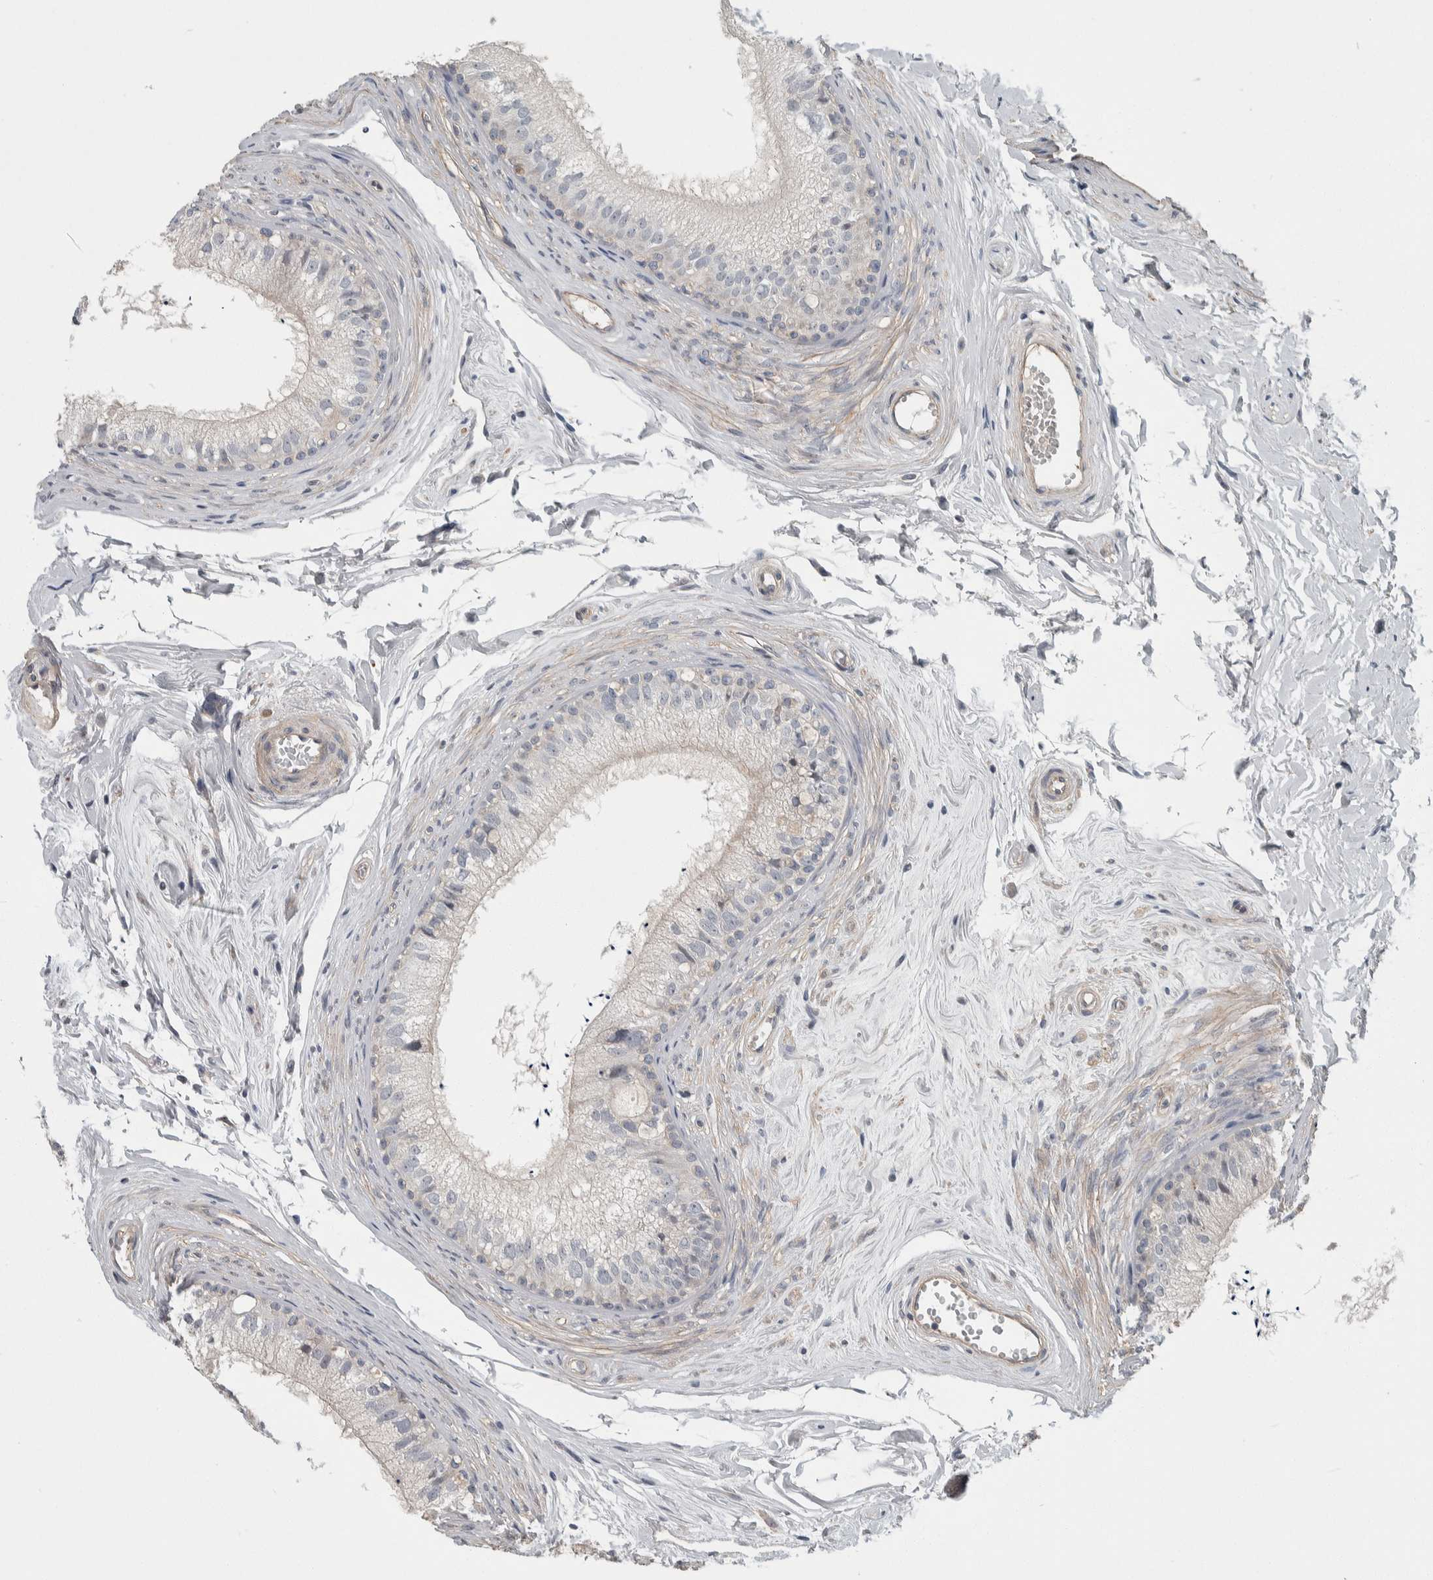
{"staining": {"intensity": "weak", "quantity": "25%-75%", "location": "cytoplasmic/membranous"}, "tissue": "epididymis", "cell_type": "Glandular cells", "image_type": "normal", "snomed": [{"axis": "morphology", "description": "Normal tissue, NOS"}, {"axis": "topography", "description": "Epididymis"}], "caption": "The micrograph reveals immunohistochemical staining of unremarkable epididymis. There is weak cytoplasmic/membranous expression is present in approximately 25%-75% of glandular cells. The protein is stained brown, and the nuclei are stained in blue (DAB IHC with brightfield microscopy, high magnification).", "gene": "KCNJ3", "patient": {"sex": "male", "age": 56}}